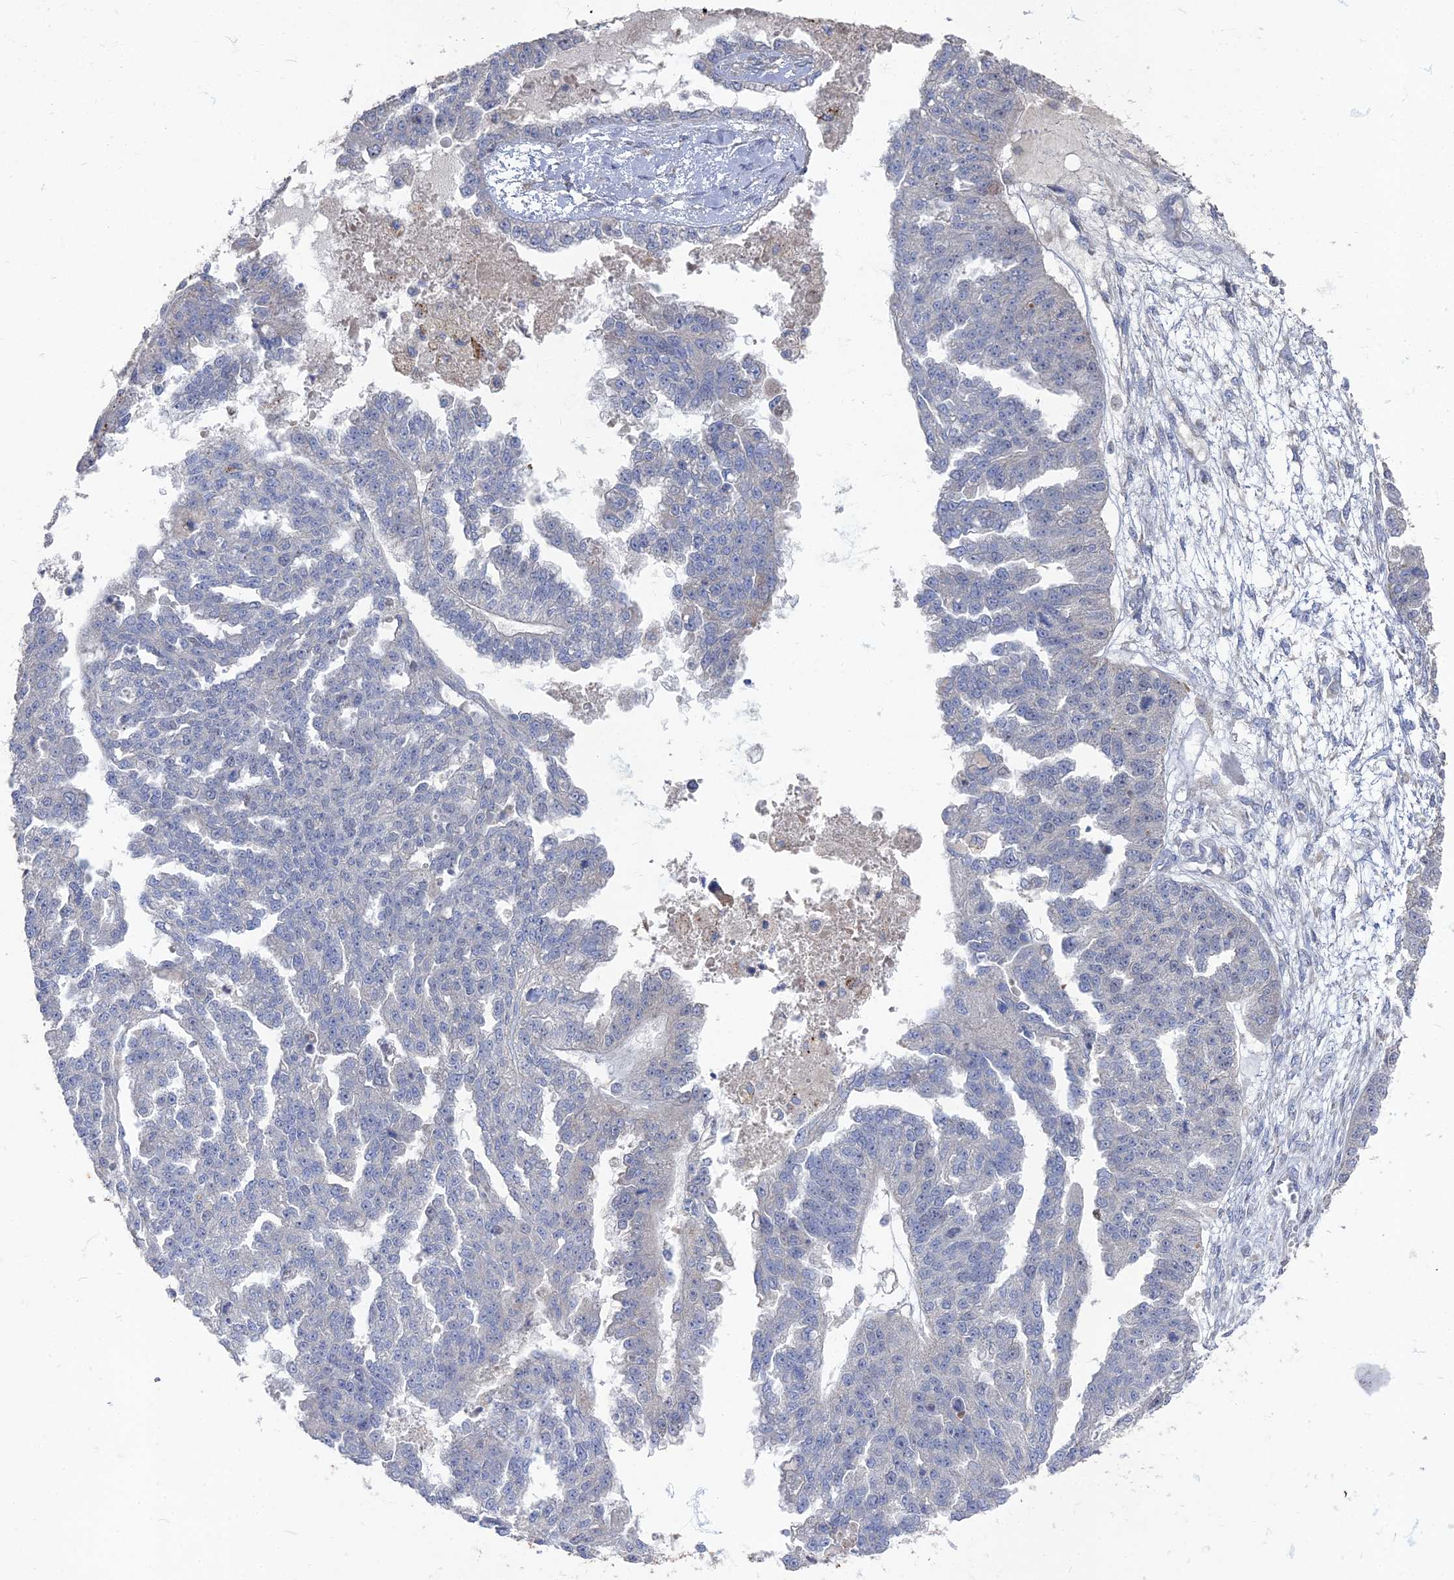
{"staining": {"intensity": "negative", "quantity": "none", "location": "none"}, "tissue": "ovarian cancer", "cell_type": "Tumor cells", "image_type": "cancer", "snomed": [{"axis": "morphology", "description": "Cystadenocarcinoma, serous, NOS"}, {"axis": "topography", "description": "Ovary"}], "caption": "There is no significant expression in tumor cells of ovarian cancer (serous cystadenocarcinoma). (Immunohistochemistry (ihc), brightfield microscopy, high magnification).", "gene": "TMEM128", "patient": {"sex": "female", "age": 58}}